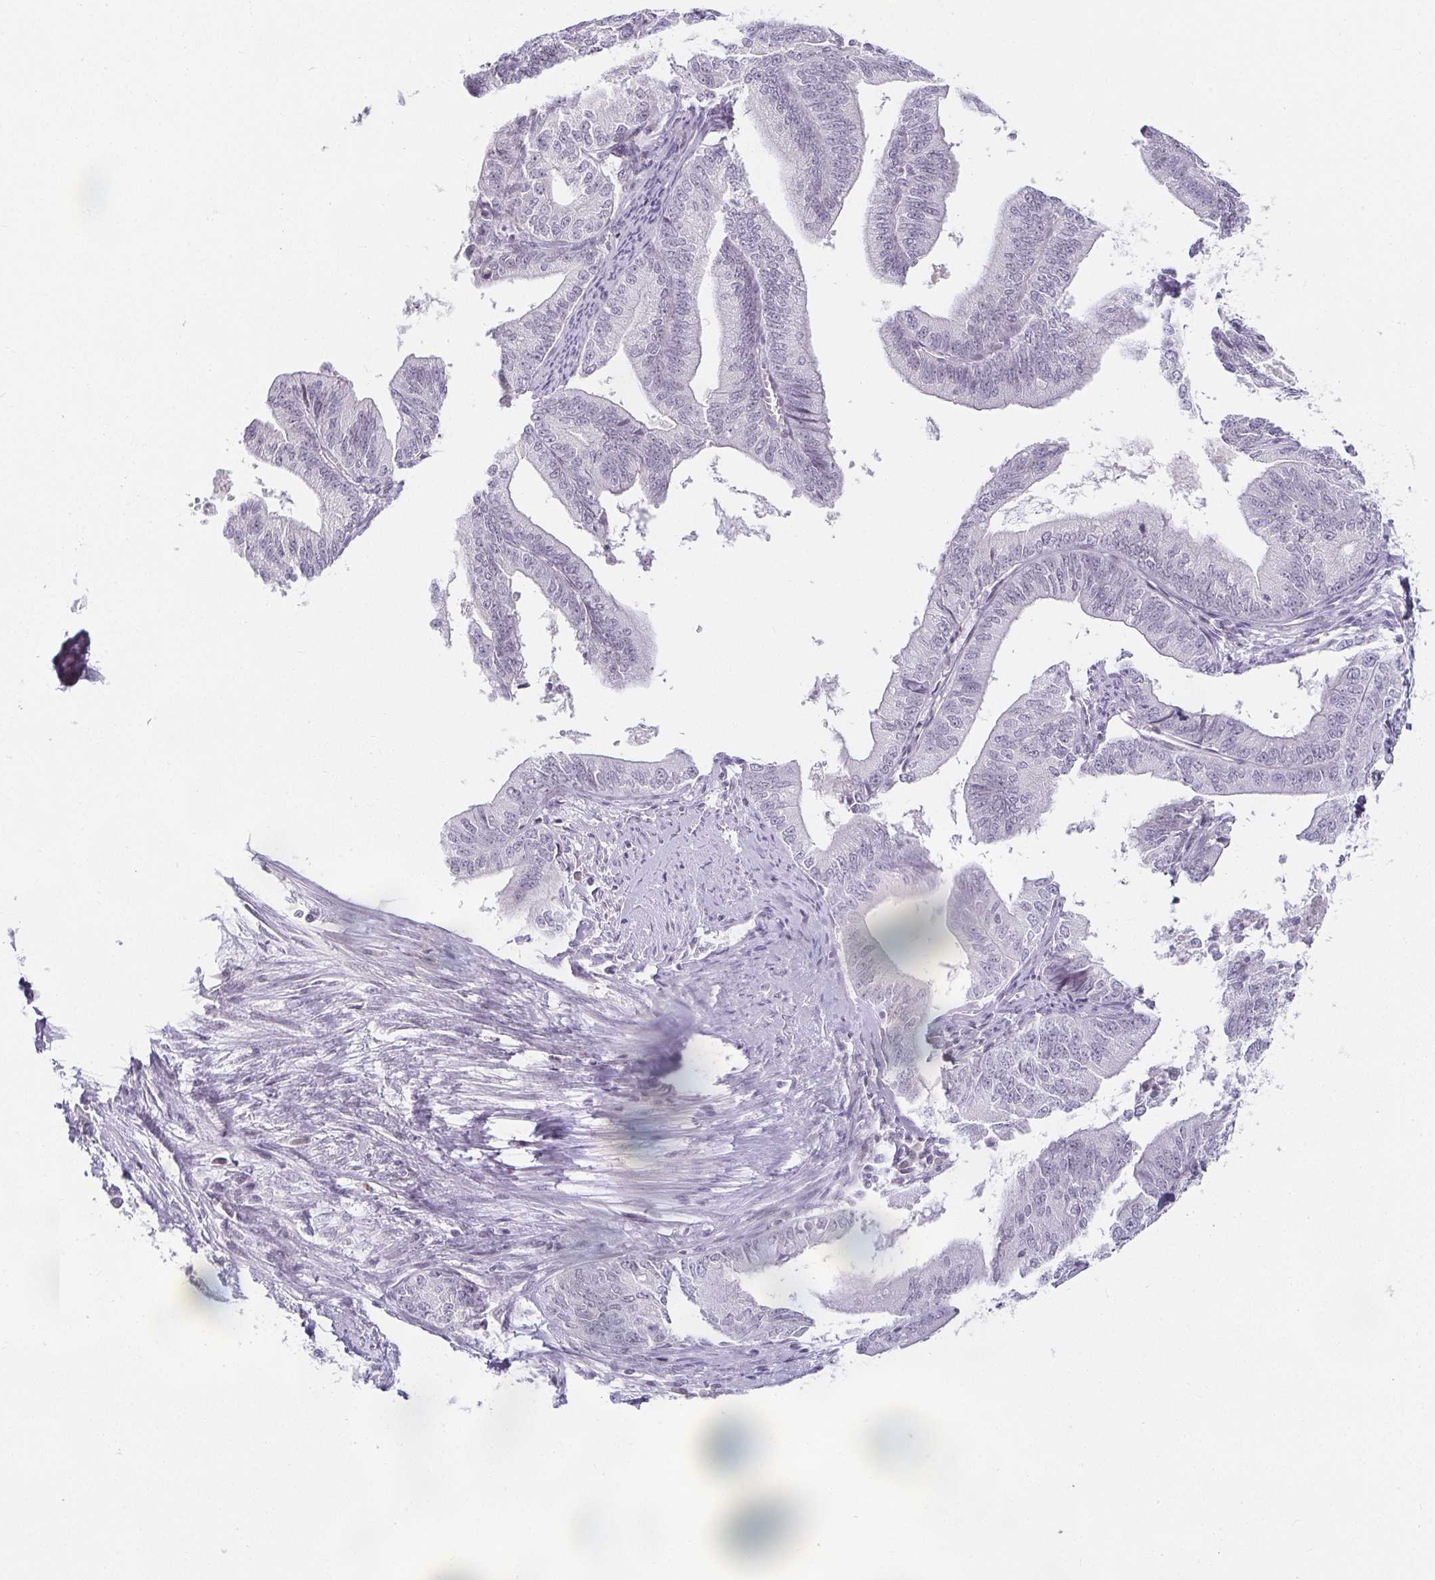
{"staining": {"intensity": "negative", "quantity": "none", "location": "none"}, "tissue": "endometrial cancer", "cell_type": "Tumor cells", "image_type": "cancer", "snomed": [{"axis": "morphology", "description": "Adenocarcinoma, NOS"}, {"axis": "topography", "description": "Endometrium"}], "caption": "An image of adenocarcinoma (endometrial) stained for a protein shows no brown staining in tumor cells.", "gene": "ACAN", "patient": {"sex": "female", "age": 65}}